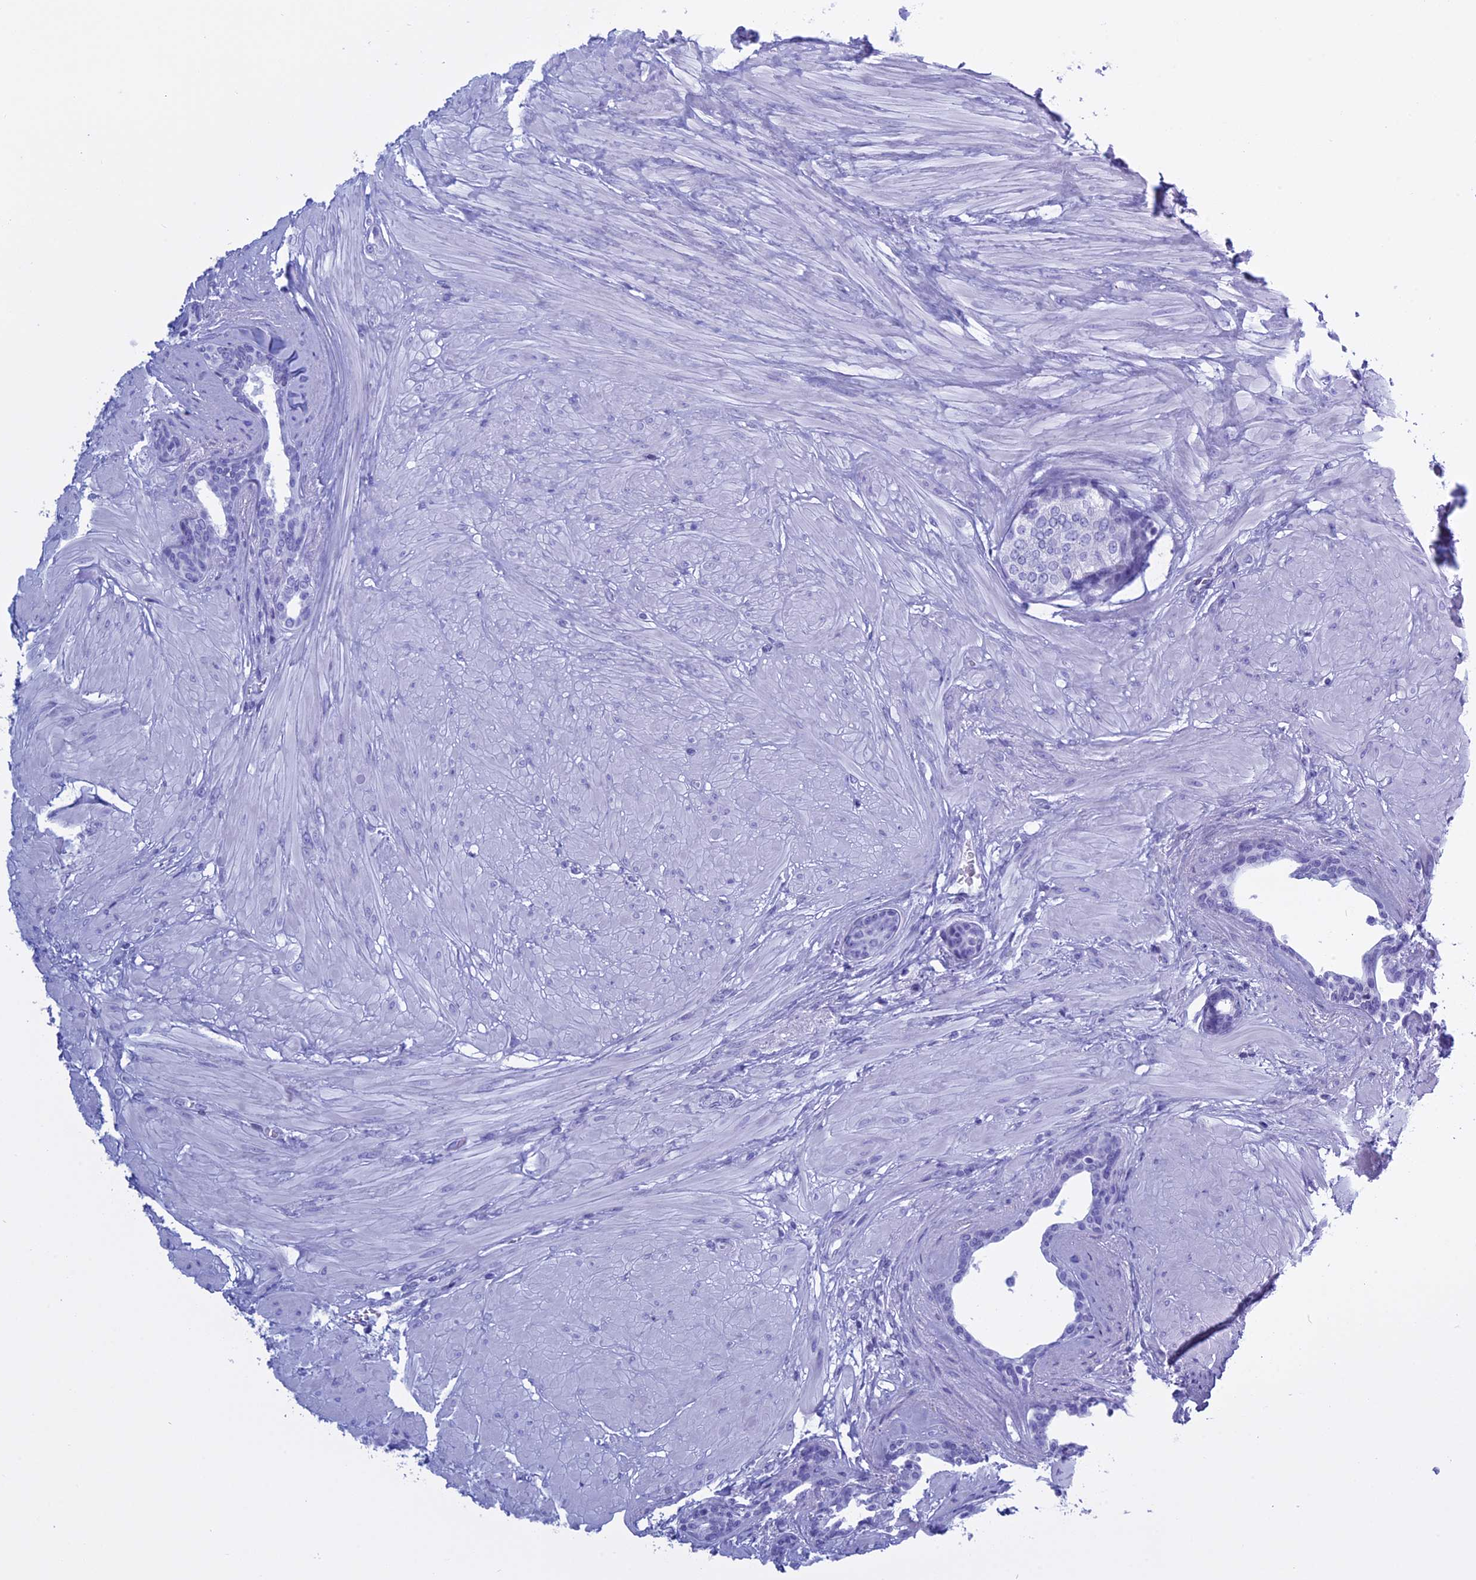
{"staining": {"intensity": "negative", "quantity": "none", "location": "none"}, "tissue": "prostate", "cell_type": "Glandular cells", "image_type": "normal", "snomed": [{"axis": "morphology", "description": "Normal tissue, NOS"}, {"axis": "topography", "description": "Prostate"}], "caption": "Immunohistochemistry (IHC) histopathology image of normal prostate: human prostate stained with DAB (3,3'-diaminobenzidine) shows no significant protein staining in glandular cells. (IHC, brightfield microscopy, high magnification).", "gene": "KCTD21", "patient": {"sex": "male", "age": 48}}